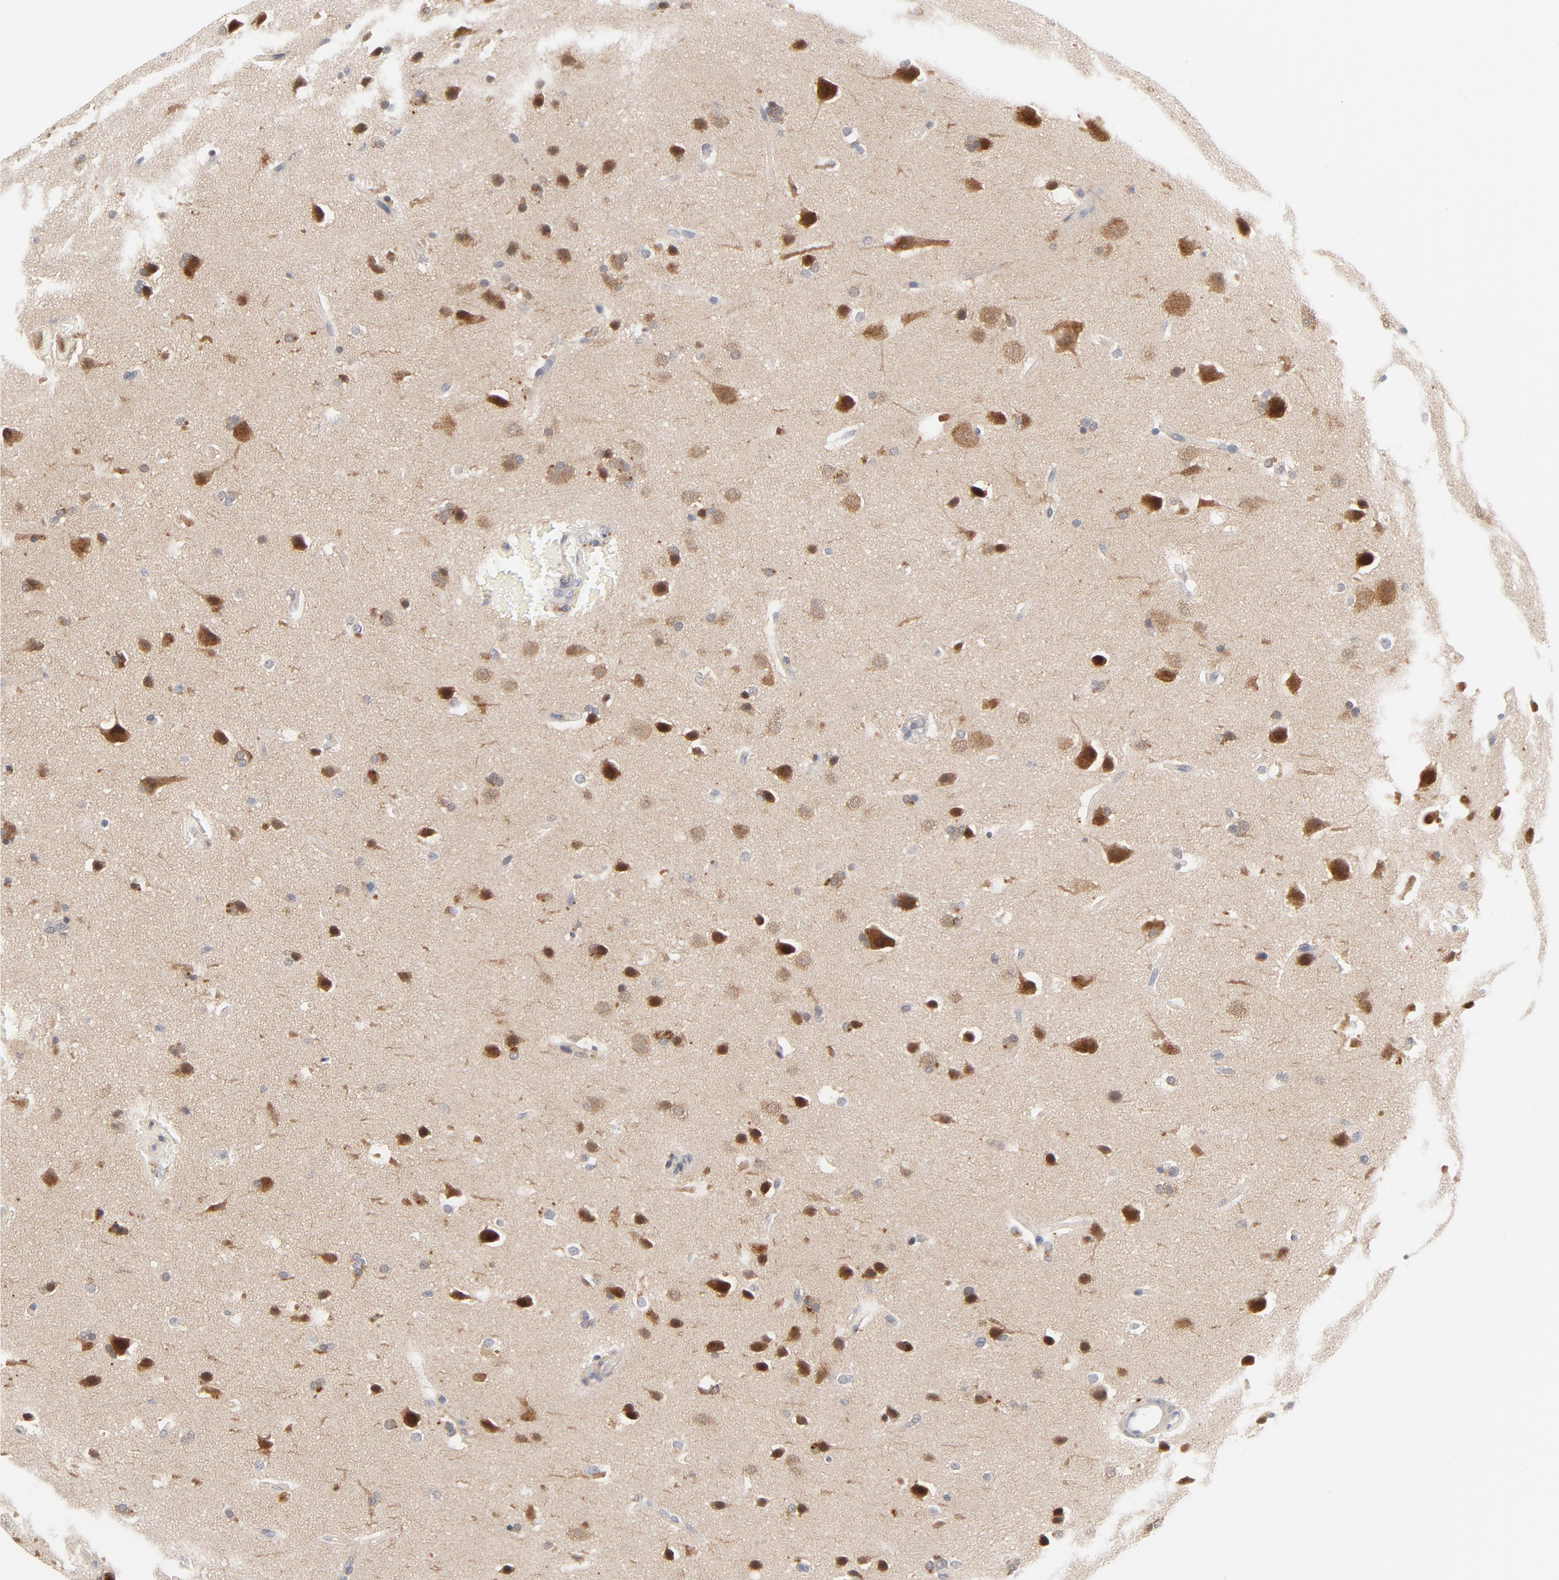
{"staining": {"intensity": "moderate", "quantity": ">75%", "location": "cytoplasmic/membranous"}, "tissue": "glioma", "cell_type": "Tumor cells", "image_type": "cancer", "snomed": [{"axis": "morphology", "description": "Glioma, malignant, Low grade"}, {"axis": "topography", "description": "Cerebral cortex"}], "caption": "Low-grade glioma (malignant) was stained to show a protein in brown. There is medium levels of moderate cytoplasmic/membranous positivity in approximately >75% of tumor cells.", "gene": "UBL4A", "patient": {"sex": "female", "age": 47}}